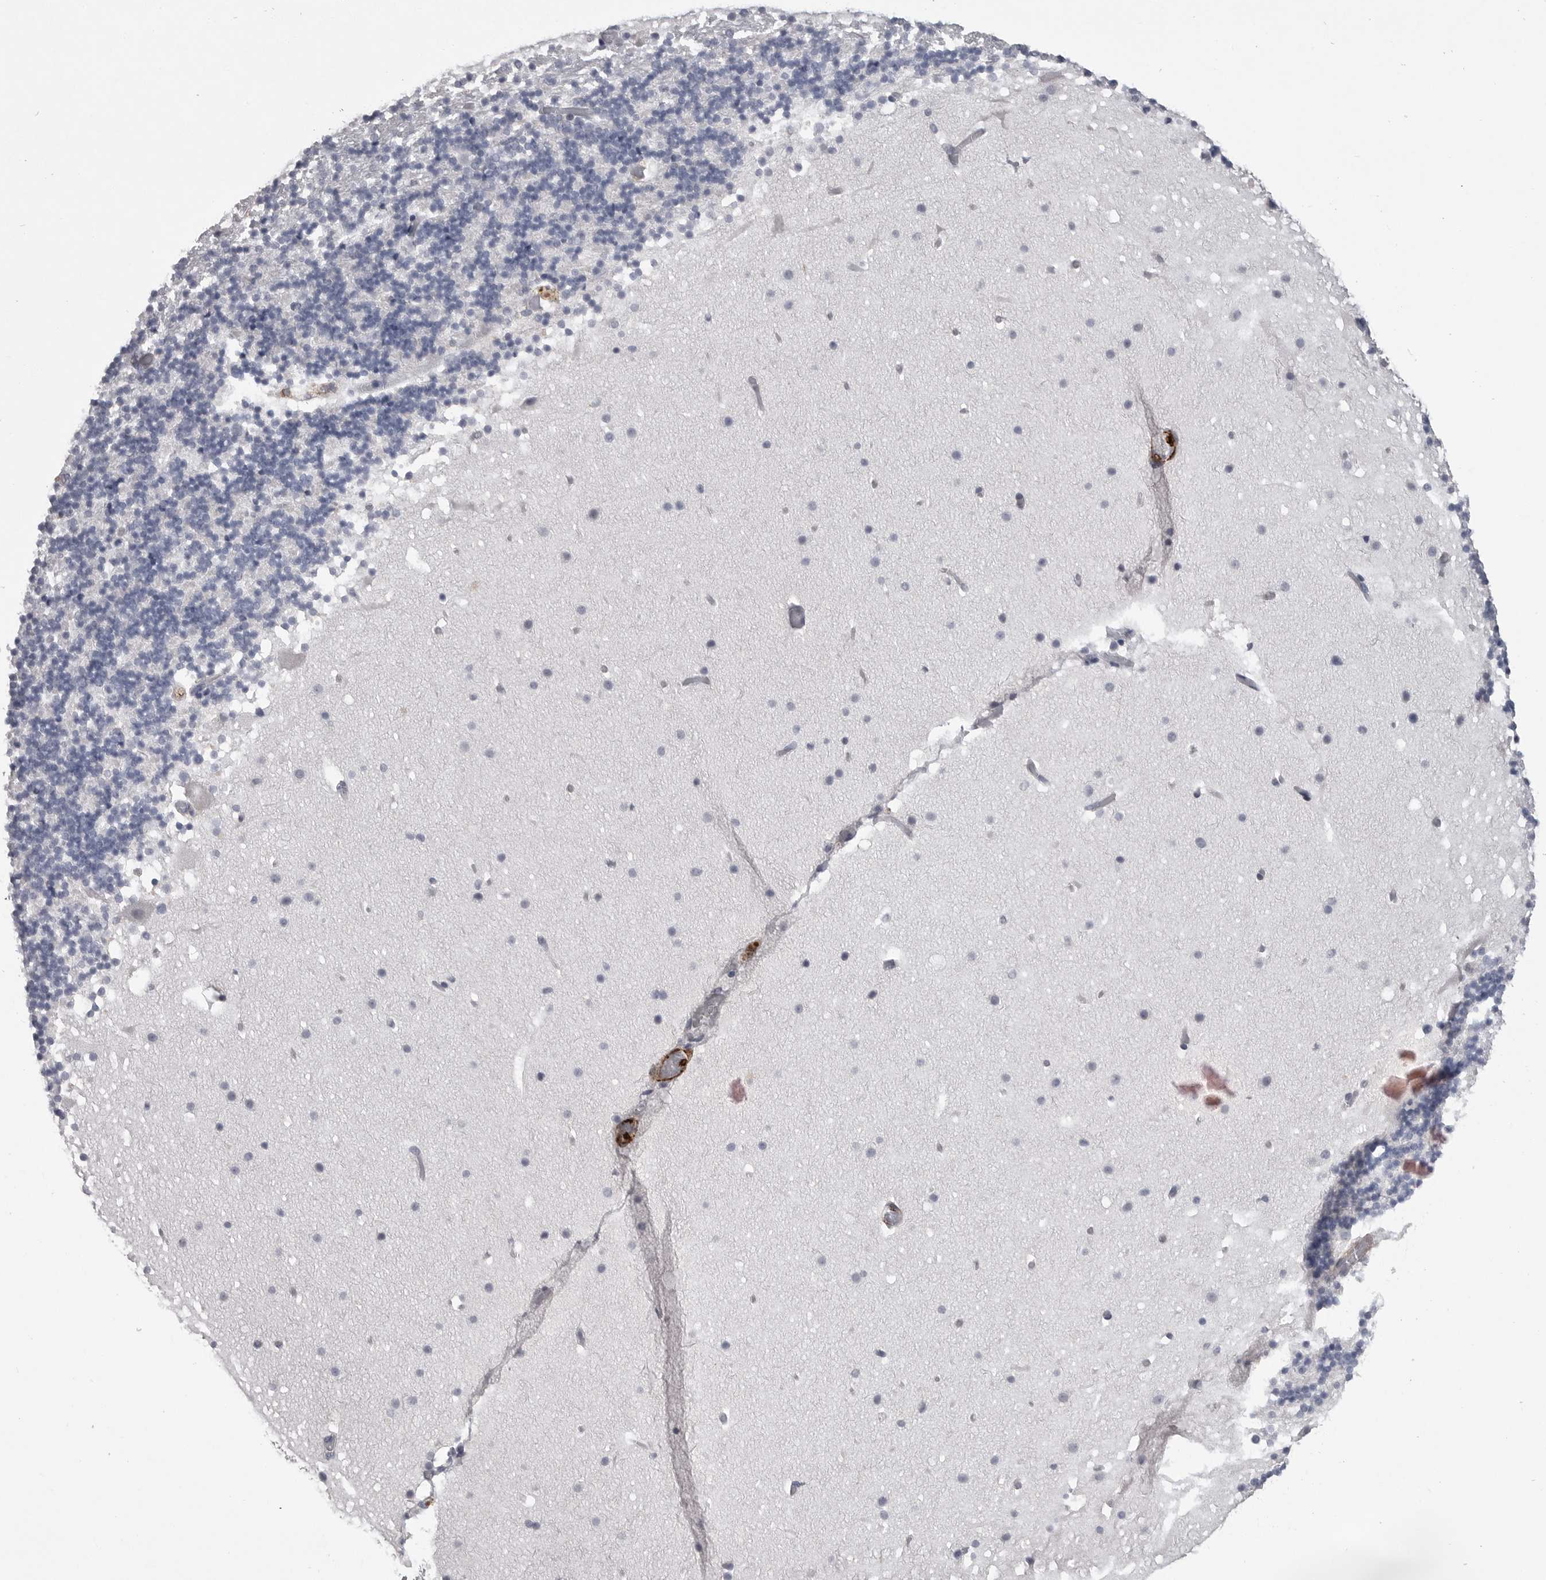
{"staining": {"intensity": "negative", "quantity": "none", "location": "none"}, "tissue": "cerebellum", "cell_type": "Cells in granular layer", "image_type": "normal", "snomed": [{"axis": "morphology", "description": "Normal tissue, NOS"}, {"axis": "topography", "description": "Cerebellum"}], "caption": "This is a image of IHC staining of normal cerebellum, which shows no positivity in cells in granular layer.", "gene": "AOC3", "patient": {"sex": "male", "age": 57}}